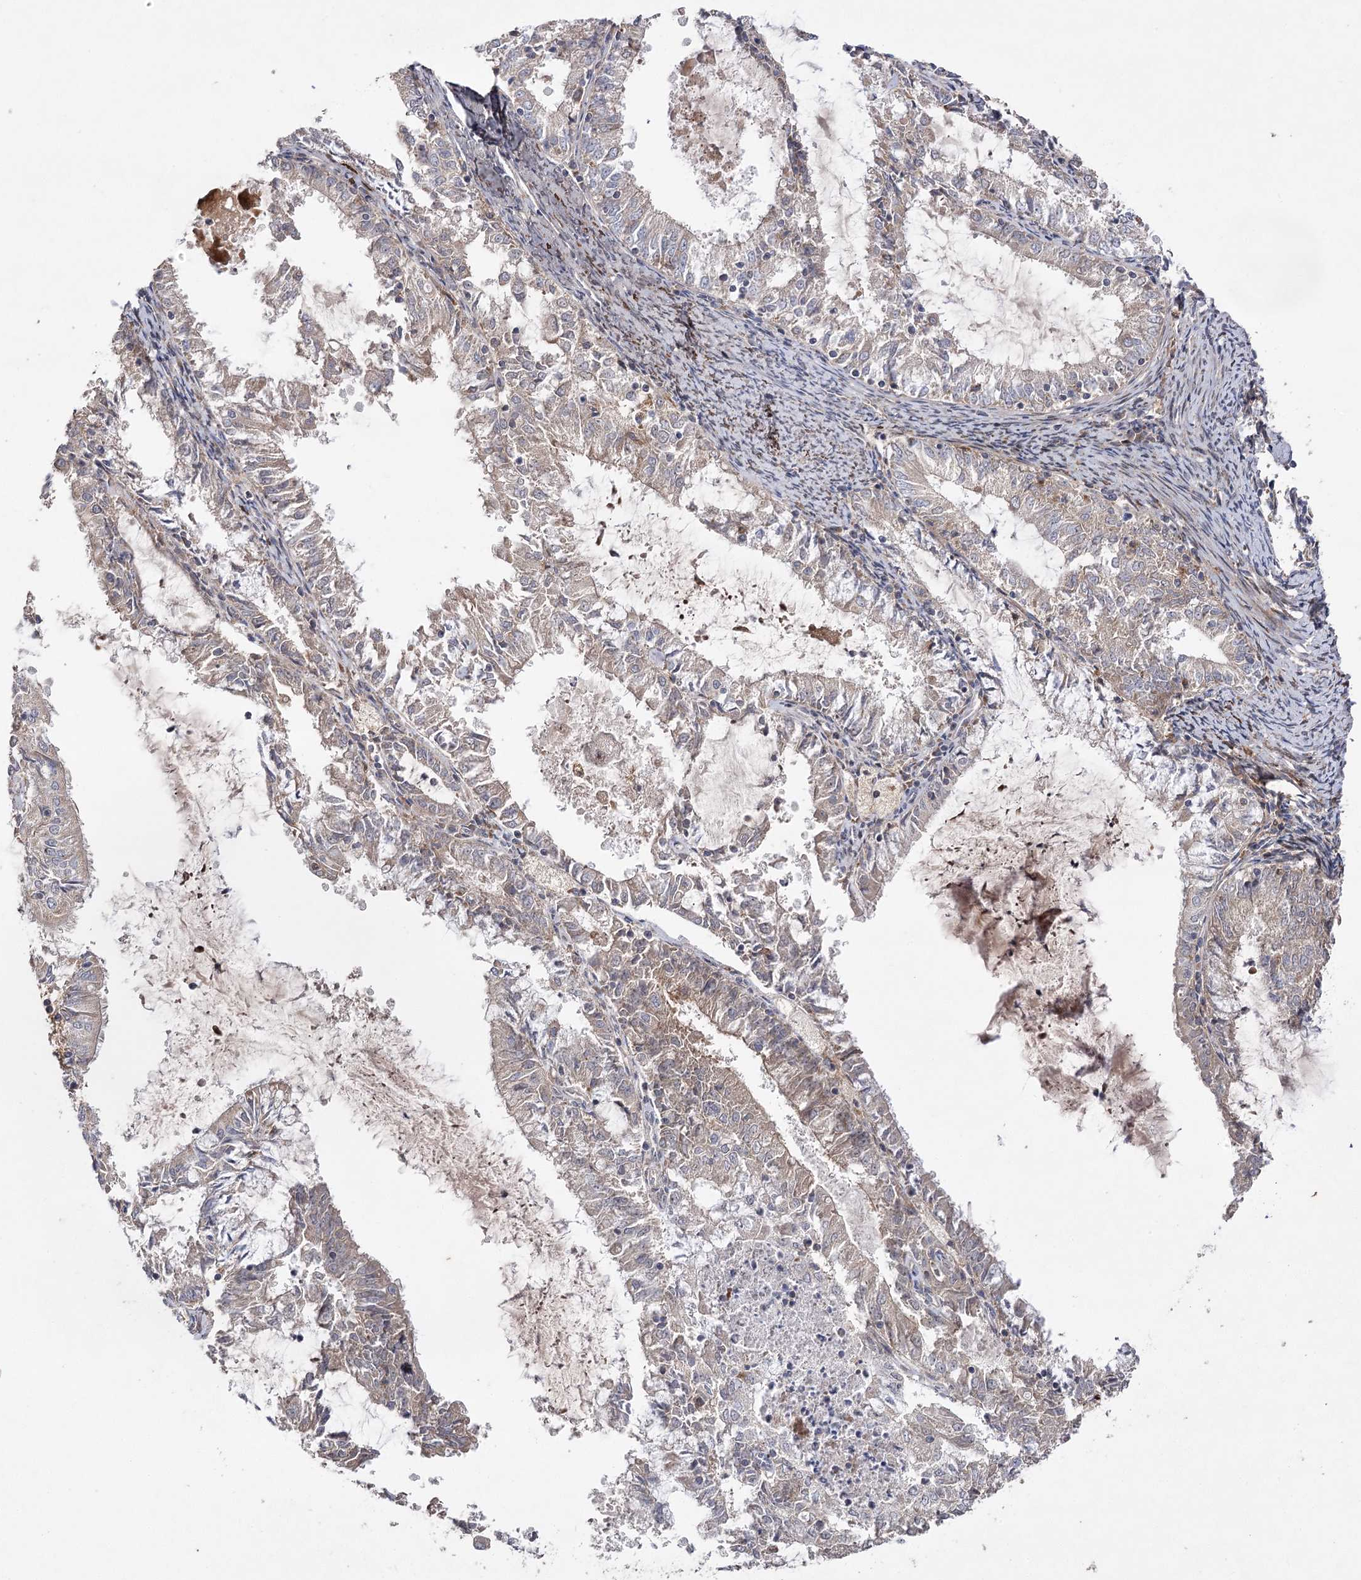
{"staining": {"intensity": "weak", "quantity": "<25%", "location": "cytoplasmic/membranous"}, "tissue": "endometrial cancer", "cell_type": "Tumor cells", "image_type": "cancer", "snomed": [{"axis": "morphology", "description": "Adenocarcinoma, NOS"}, {"axis": "topography", "description": "Endometrium"}], "caption": "This is an immunohistochemistry (IHC) histopathology image of human endometrial adenocarcinoma. There is no staining in tumor cells.", "gene": "OBSL1", "patient": {"sex": "female", "age": 57}}